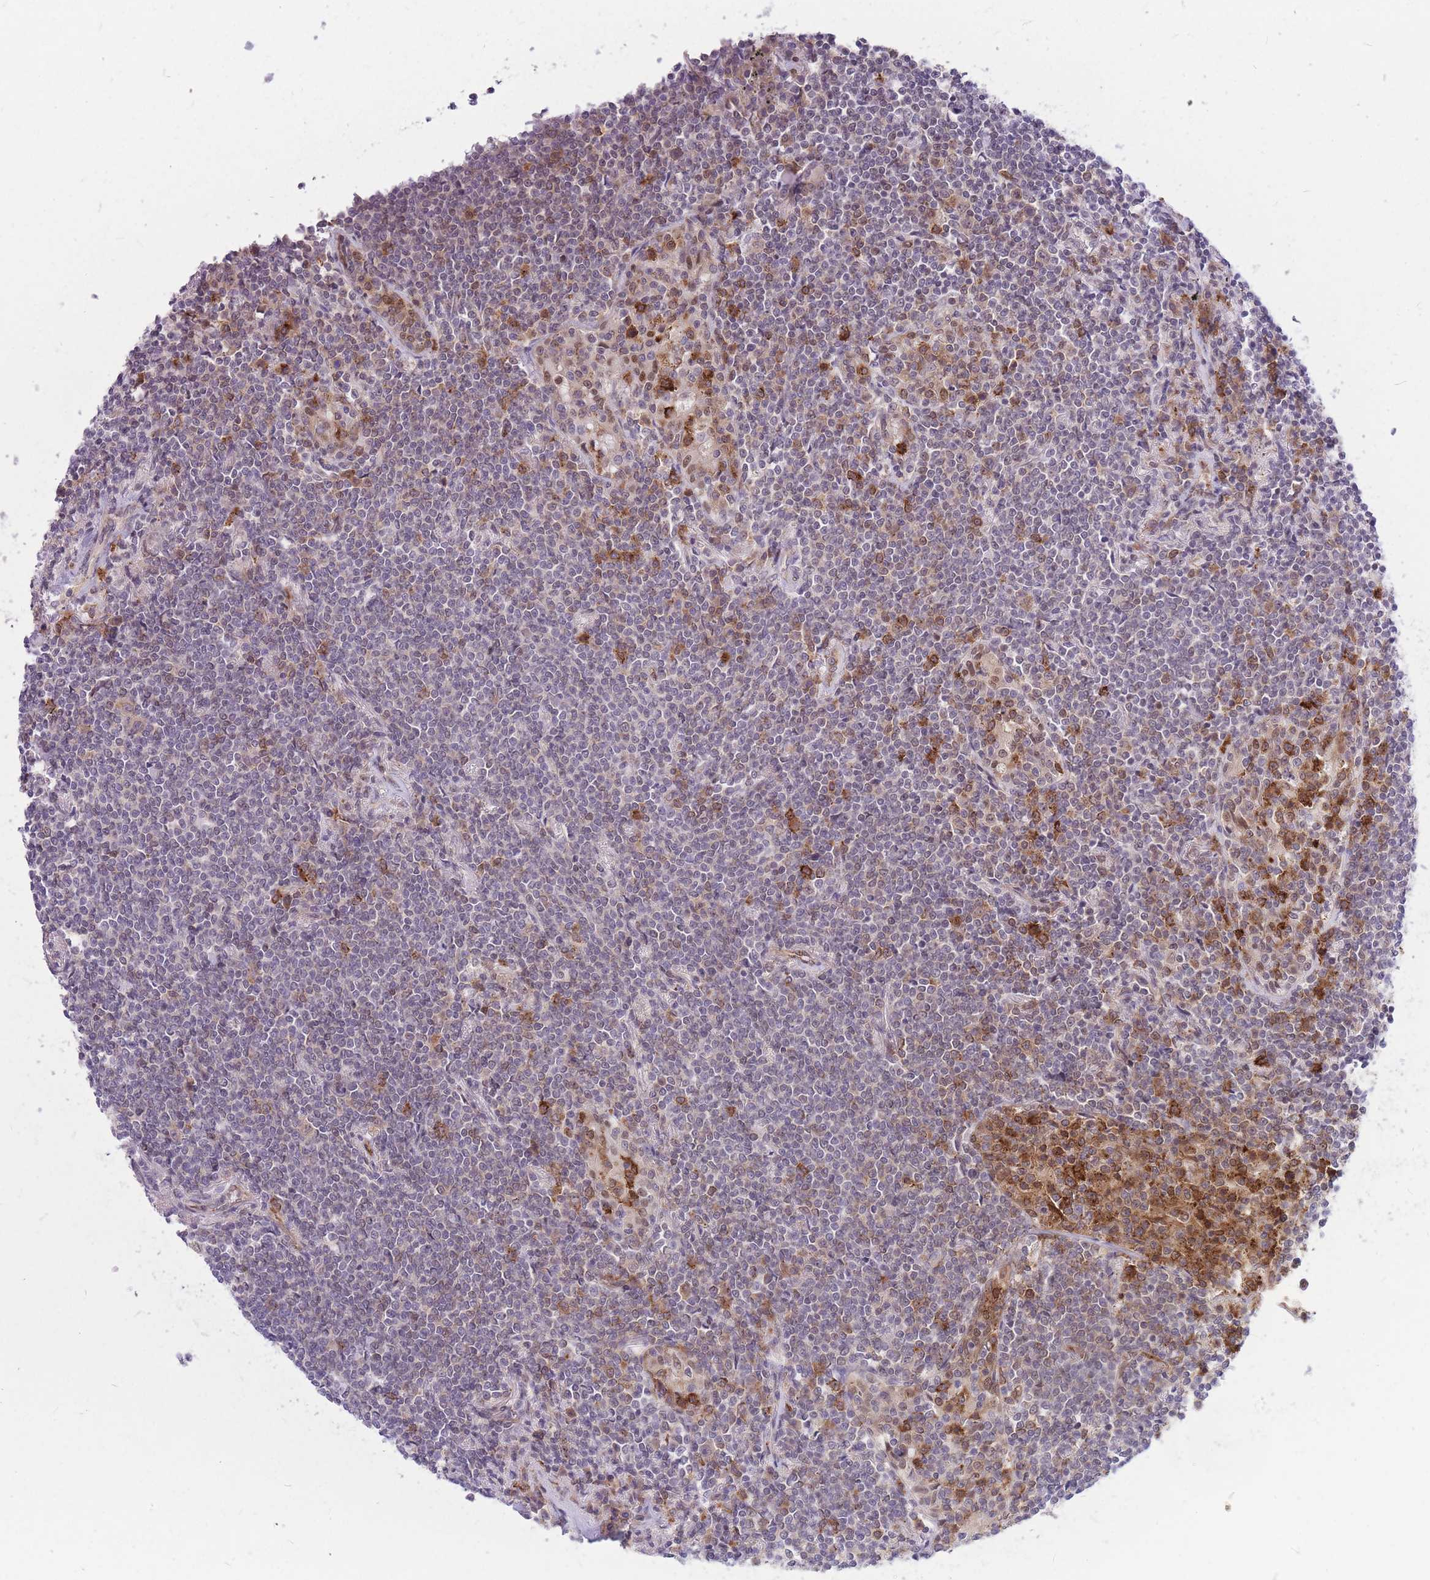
{"staining": {"intensity": "negative", "quantity": "none", "location": "none"}, "tissue": "lymphoma", "cell_type": "Tumor cells", "image_type": "cancer", "snomed": [{"axis": "morphology", "description": "Malignant lymphoma, non-Hodgkin's type, Low grade"}, {"axis": "topography", "description": "Lung"}], "caption": "Tumor cells show no significant expression in low-grade malignant lymphoma, non-Hodgkin's type. (Brightfield microscopy of DAB immunohistochemistry (IHC) at high magnification).", "gene": "TCF20", "patient": {"sex": "female", "age": 71}}